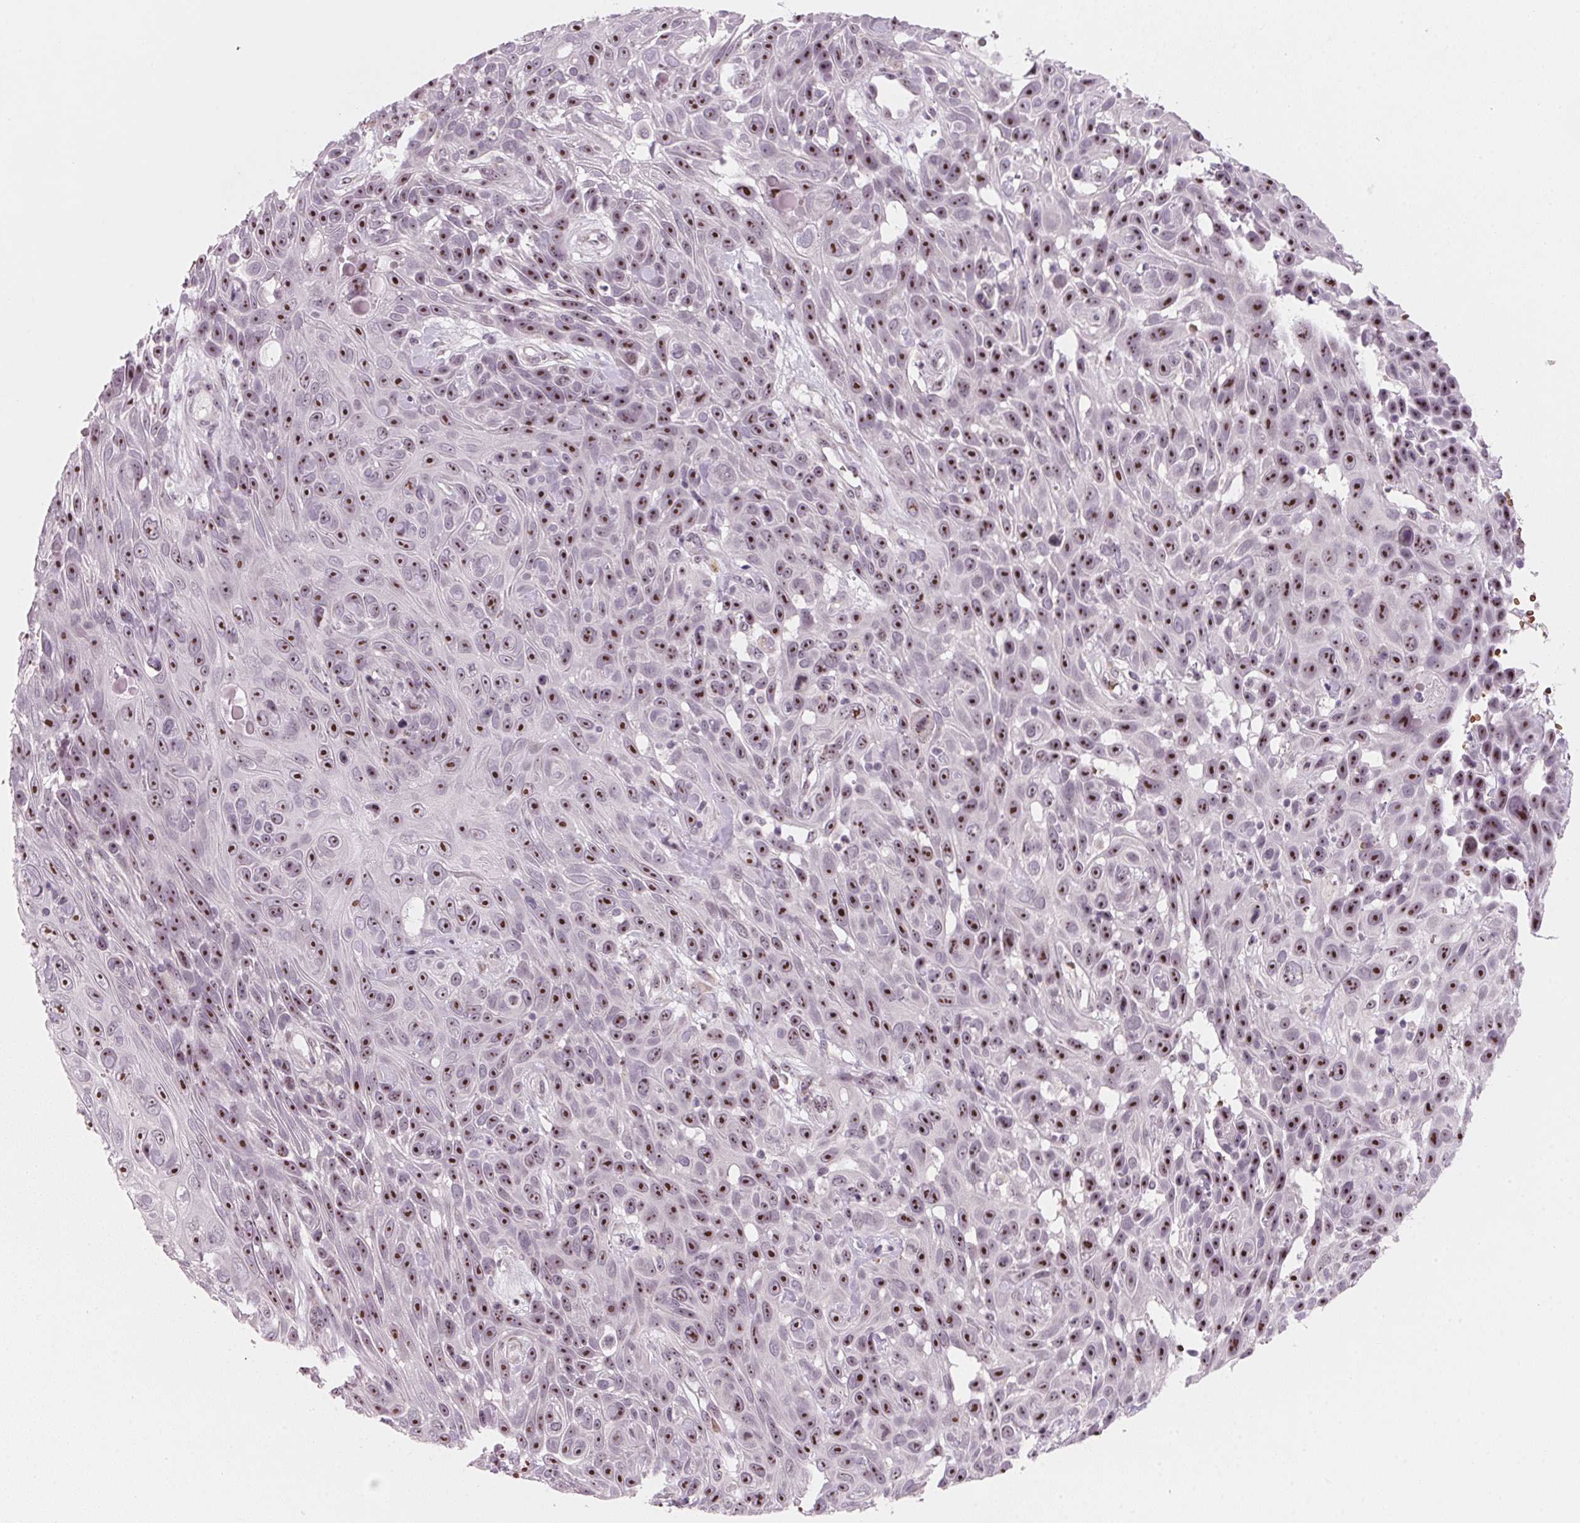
{"staining": {"intensity": "strong", "quantity": ">75%", "location": "nuclear"}, "tissue": "skin cancer", "cell_type": "Tumor cells", "image_type": "cancer", "snomed": [{"axis": "morphology", "description": "Squamous cell carcinoma, NOS"}, {"axis": "topography", "description": "Skin"}], "caption": "Human squamous cell carcinoma (skin) stained with a protein marker displays strong staining in tumor cells.", "gene": "DNTTIP2", "patient": {"sex": "male", "age": 82}}